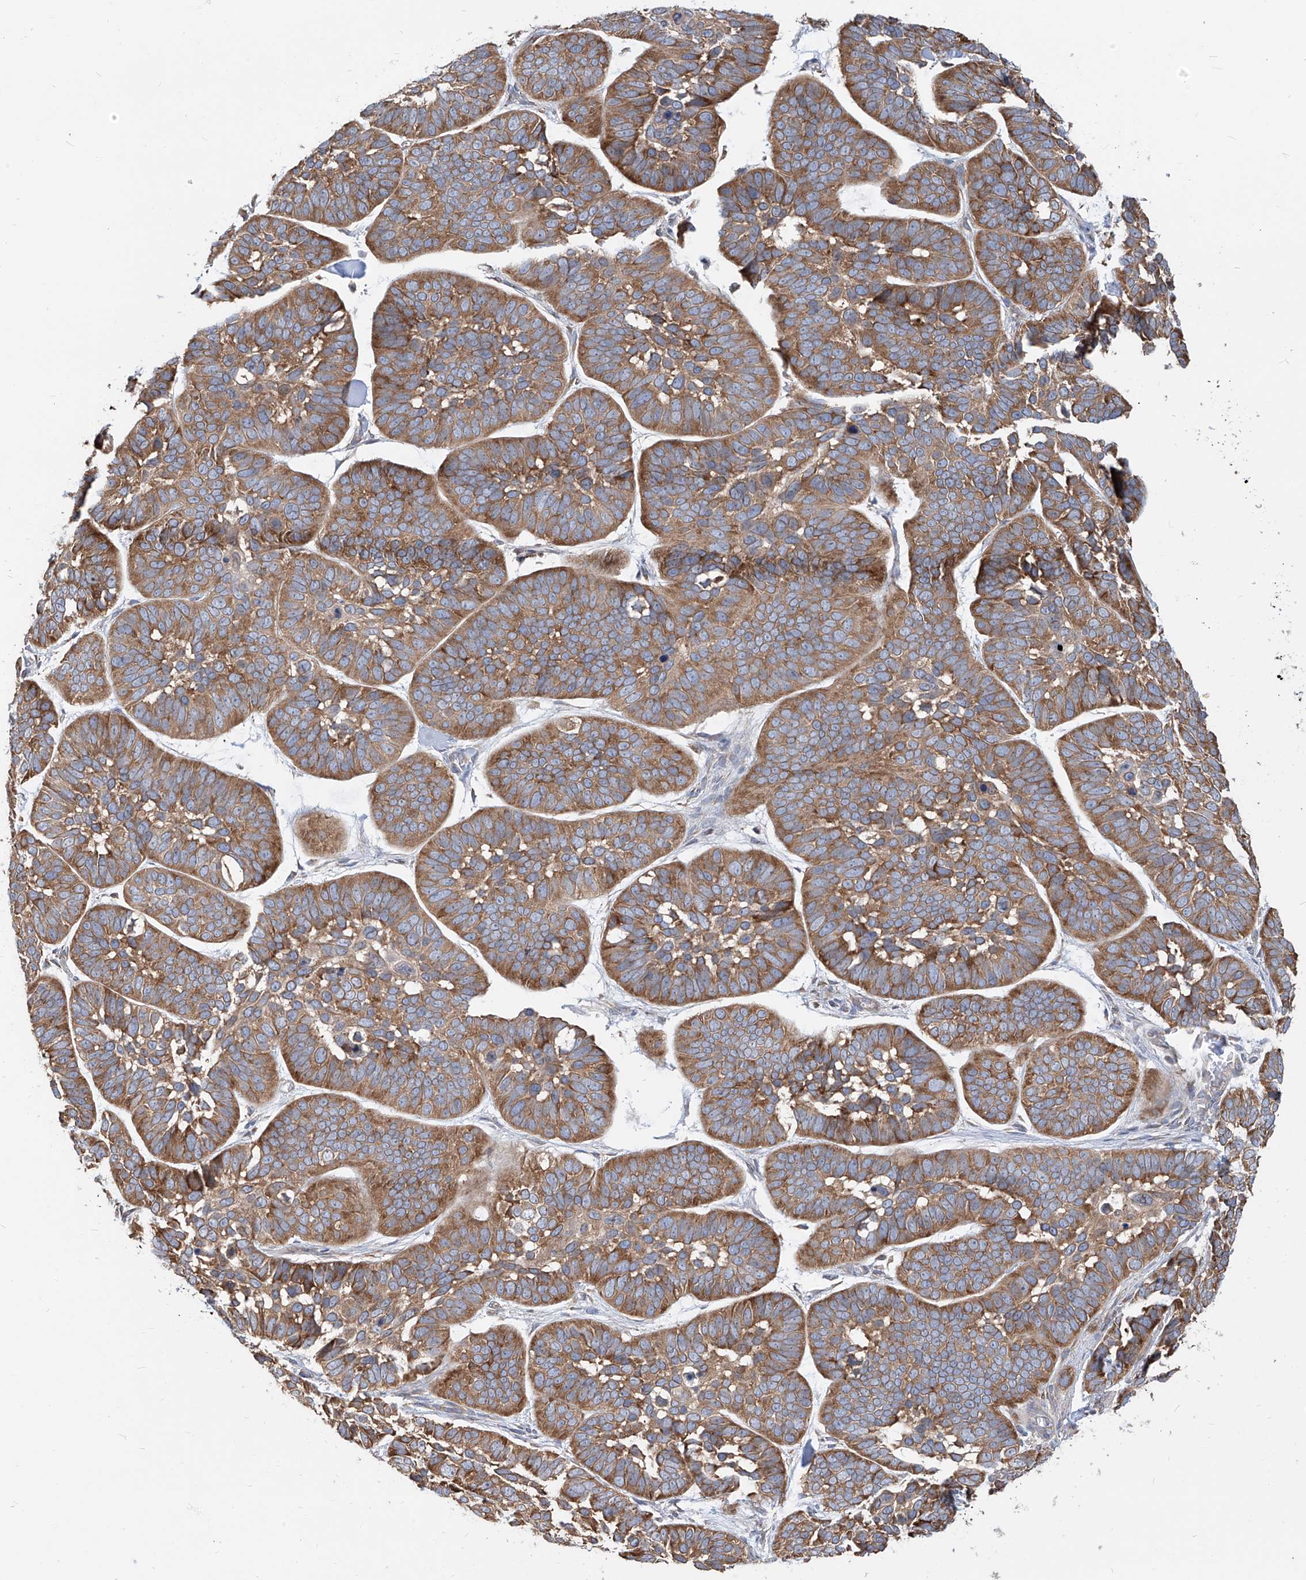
{"staining": {"intensity": "moderate", "quantity": ">75%", "location": "cytoplasmic/membranous"}, "tissue": "skin cancer", "cell_type": "Tumor cells", "image_type": "cancer", "snomed": [{"axis": "morphology", "description": "Basal cell carcinoma"}, {"axis": "topography", "description": "Skin"}], "caption": "Skin basal cell carcinoma stained for a protein shows moderate cytoplasmic/membranous positivity in tumor cells. (Stains: DAB (3,3'-diaminobenzidine) in brown, nuclei in blue, Microscopy: brightfield microscopy at high magnification).", "gene": "FAM83B", "patient": {"sex": "male", "age": 62}}